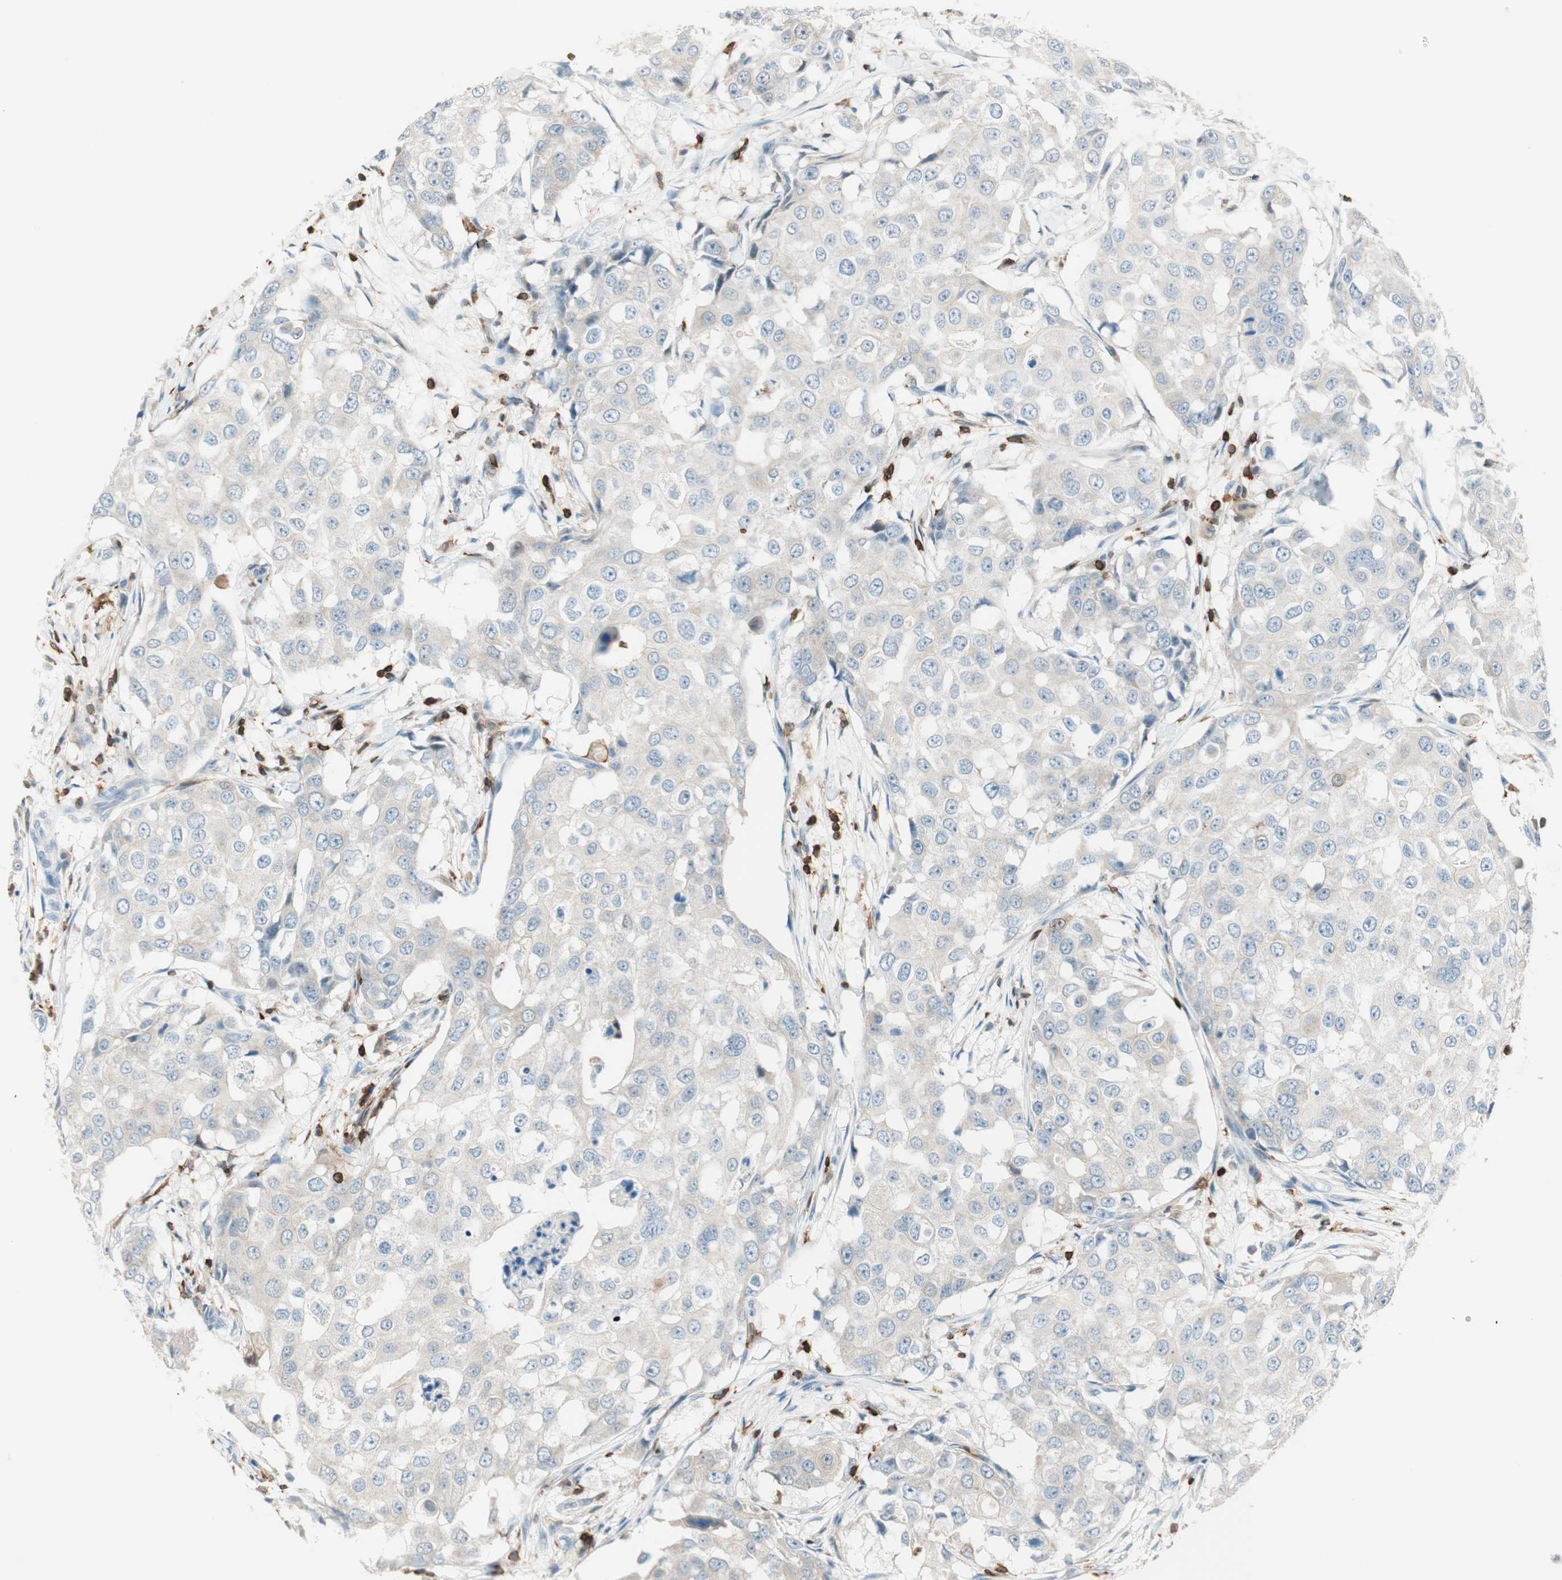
{"staining": {"intensity": "weak", "quantity": "25%-75%", "location": "cytoplasmic/membranous"}, "tissue": "breast cancer", "cell_type": "Tumor cells", "image_type": "cancer", "snomed": [{"axis": "morphology", "description": "Duct carcinoma"}, {"axis": "topography", "description": "Breast"}], "caption": "Breast intraductal carcinoma stained for a protein (brown) shows weak cytoplasmic/membranous positive staining in approximately 25%-75% of tumor cells.", "gene": "HPGD", "patient": {"sex": "female", "age": 27}}